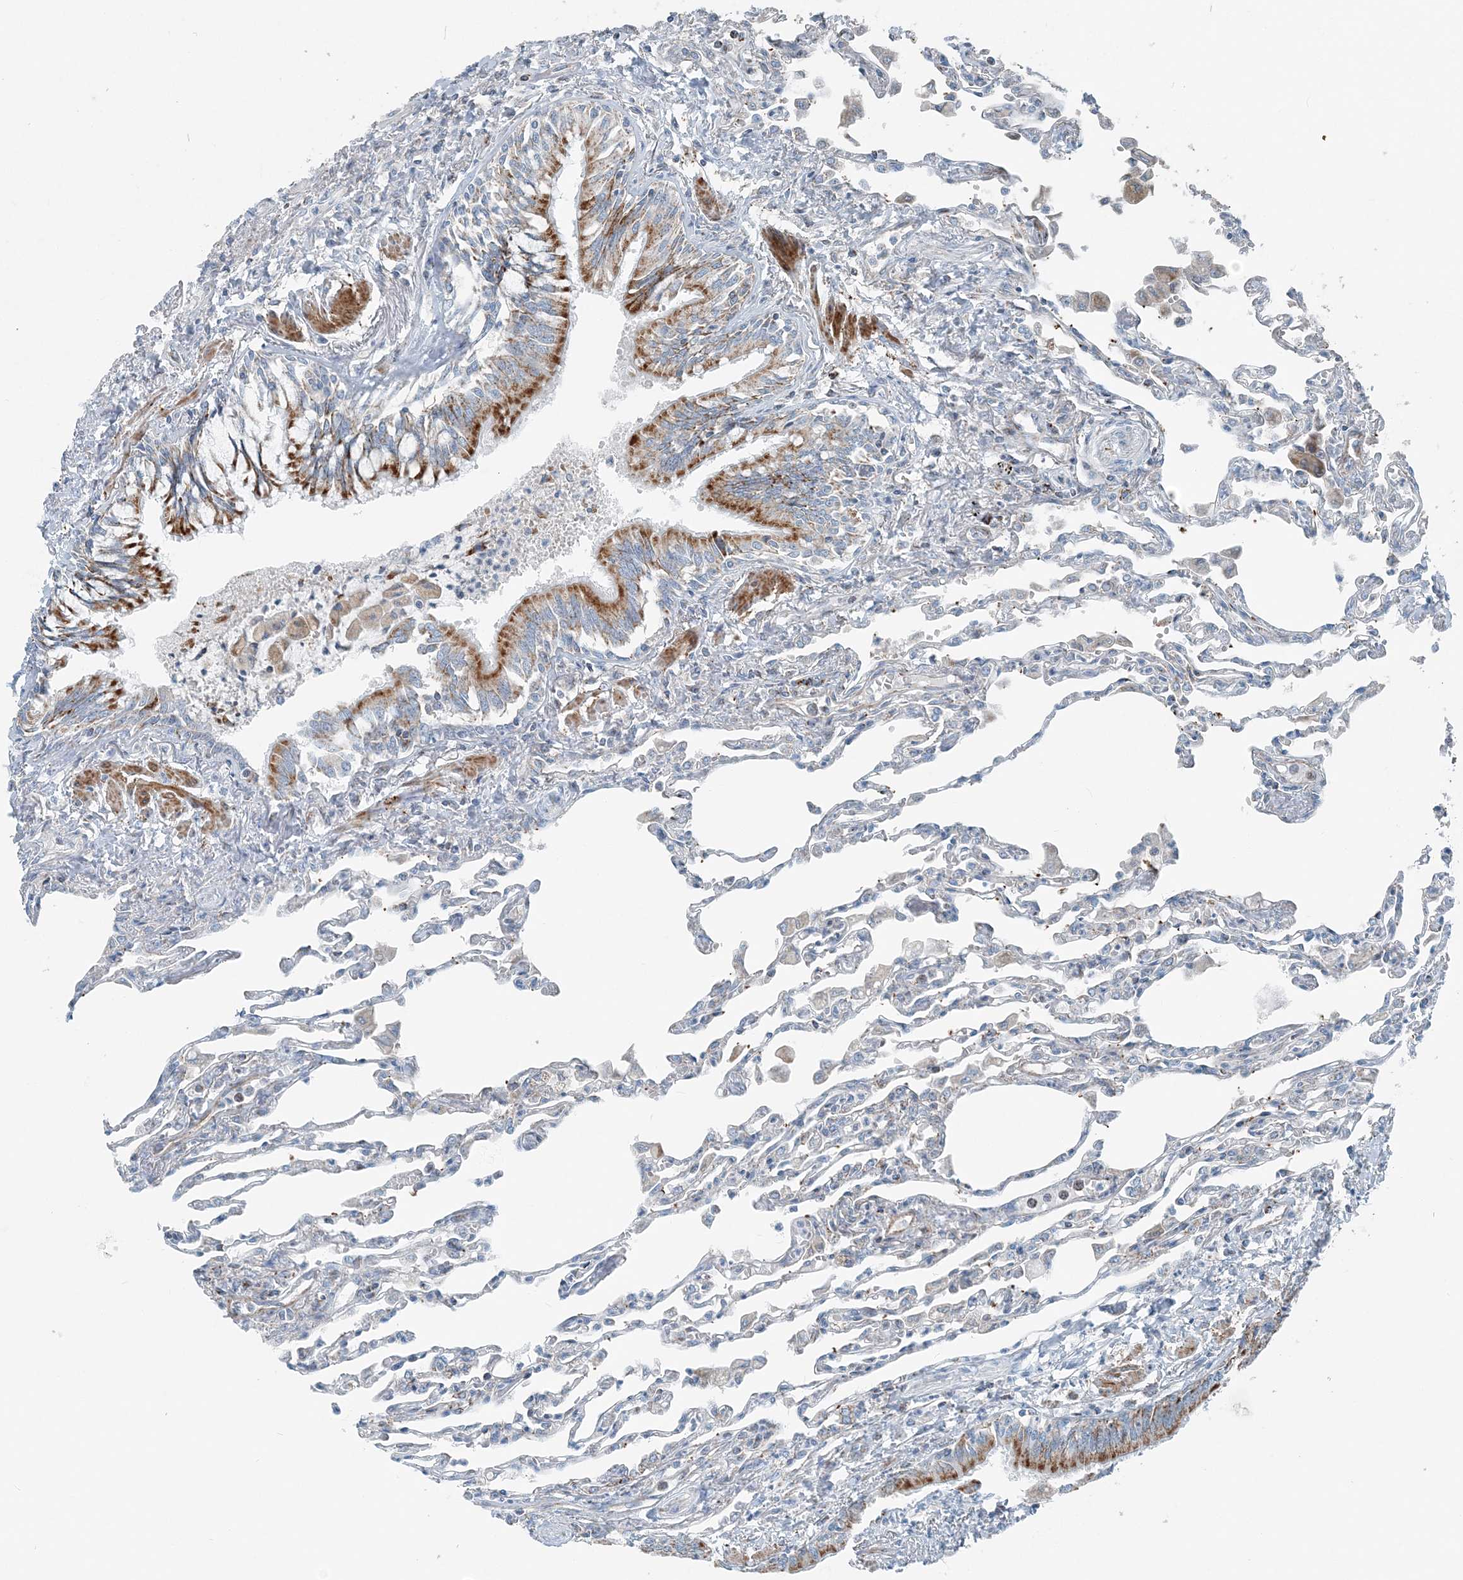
{"staining": {"intensity": "negative", "quantity": "none", "location": "none"}, "tissue": "lung", "cell_type": "Alveolar cells", "image_type": "normal", "snomed": [{"axis": "morphology", "description": "Normal tissue, NOS"}, {"axis": "topography", "description": "Bronchus"}, {"axis": "topography", "description": "Lung"}], "caption": "A high-resolution micrograph shows immunohistochemistry staining of unremarkable lung, which reveals no significant positivity in alveolar cells.", "gene": "INTU", "patient": {"sex": "female", "age": 49}}